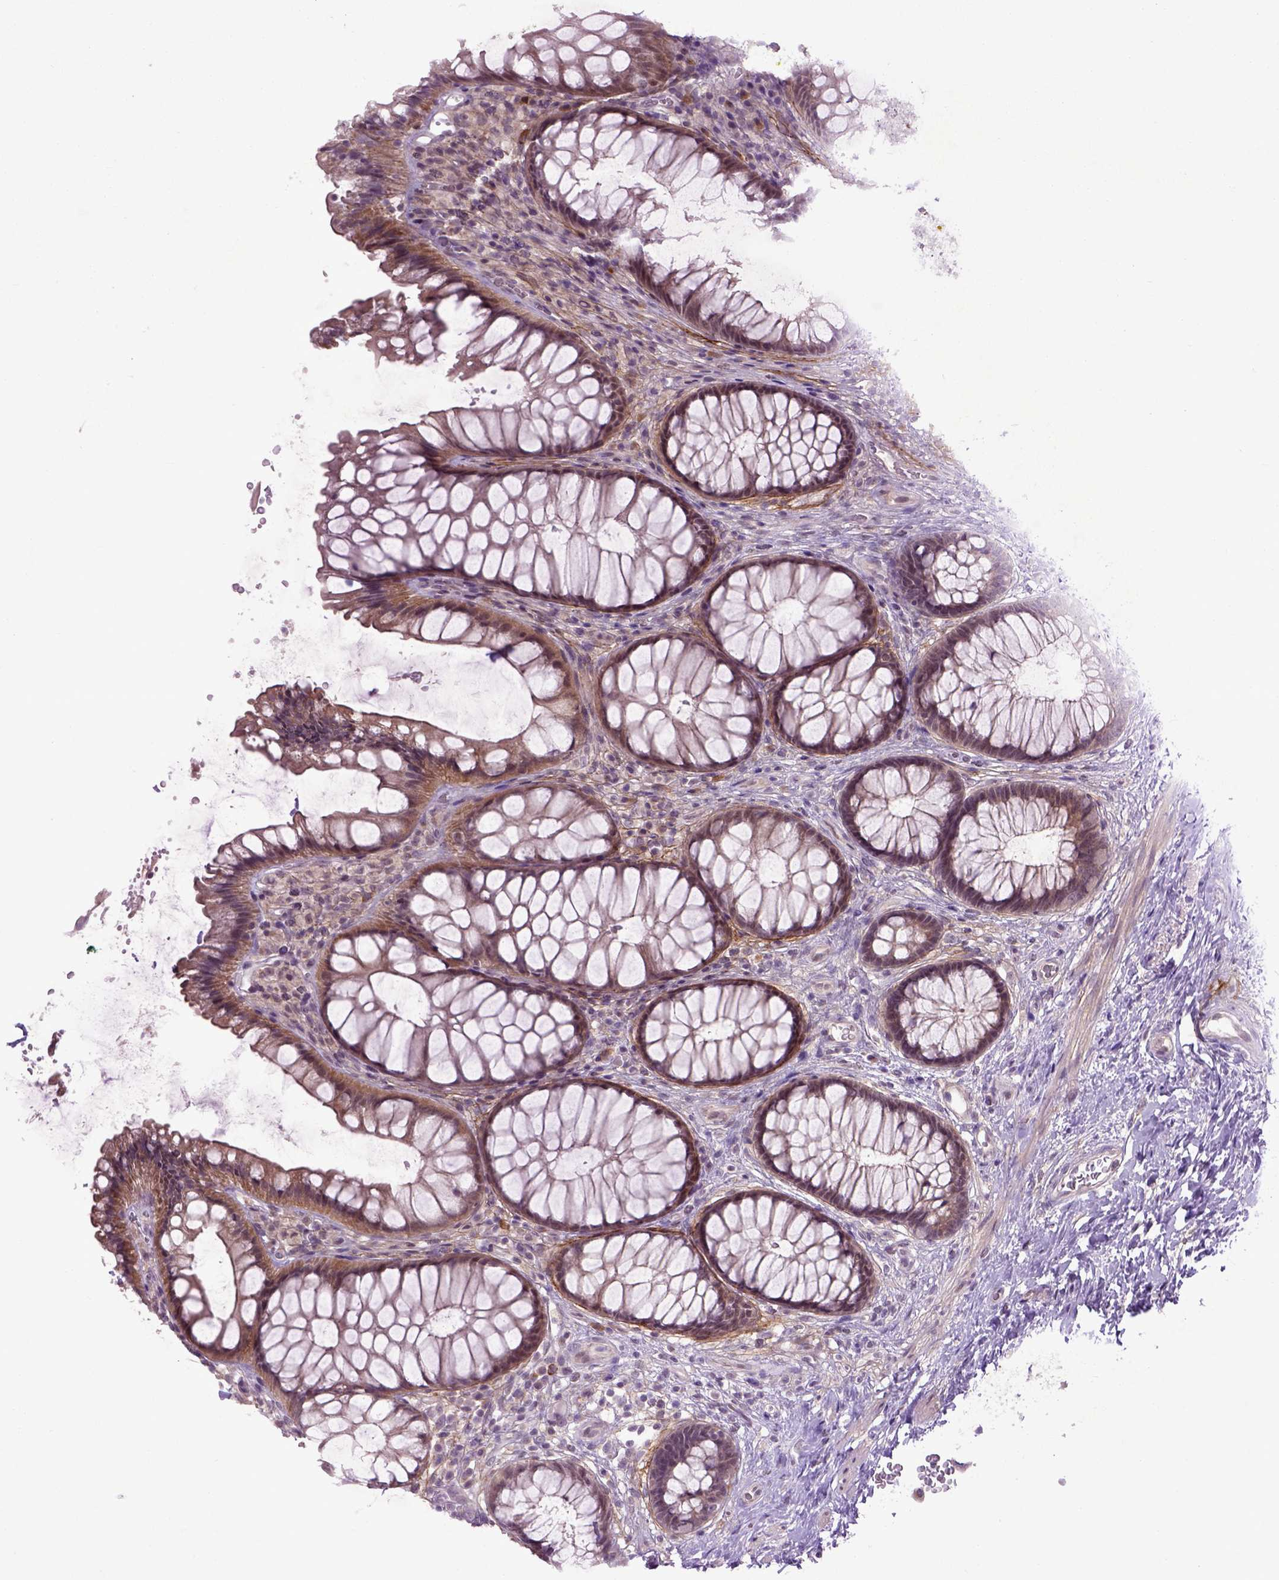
{"staining": {"intensity": "moderate", "quantity": ">75%", "location": "cytoplasmic/membranous"}, "tissue": "rectum", "cell_type": "Glandular cells", "image_type": "normal", "snomed": [{"axis": "morphology", "description": "Normal tissue, NOS"}, {"axis": "topography", "description": "Smooth muscle"}, {"axis": "topography", "description": "Rectum"}], "caption": "A medium amount of moderate cytoplasmic/membranous positivity is appreciated in about >75% of glandular cells in normal rectum.", "gene": "EMILIN3", "patient": {"sex": "male", "age": 53}}